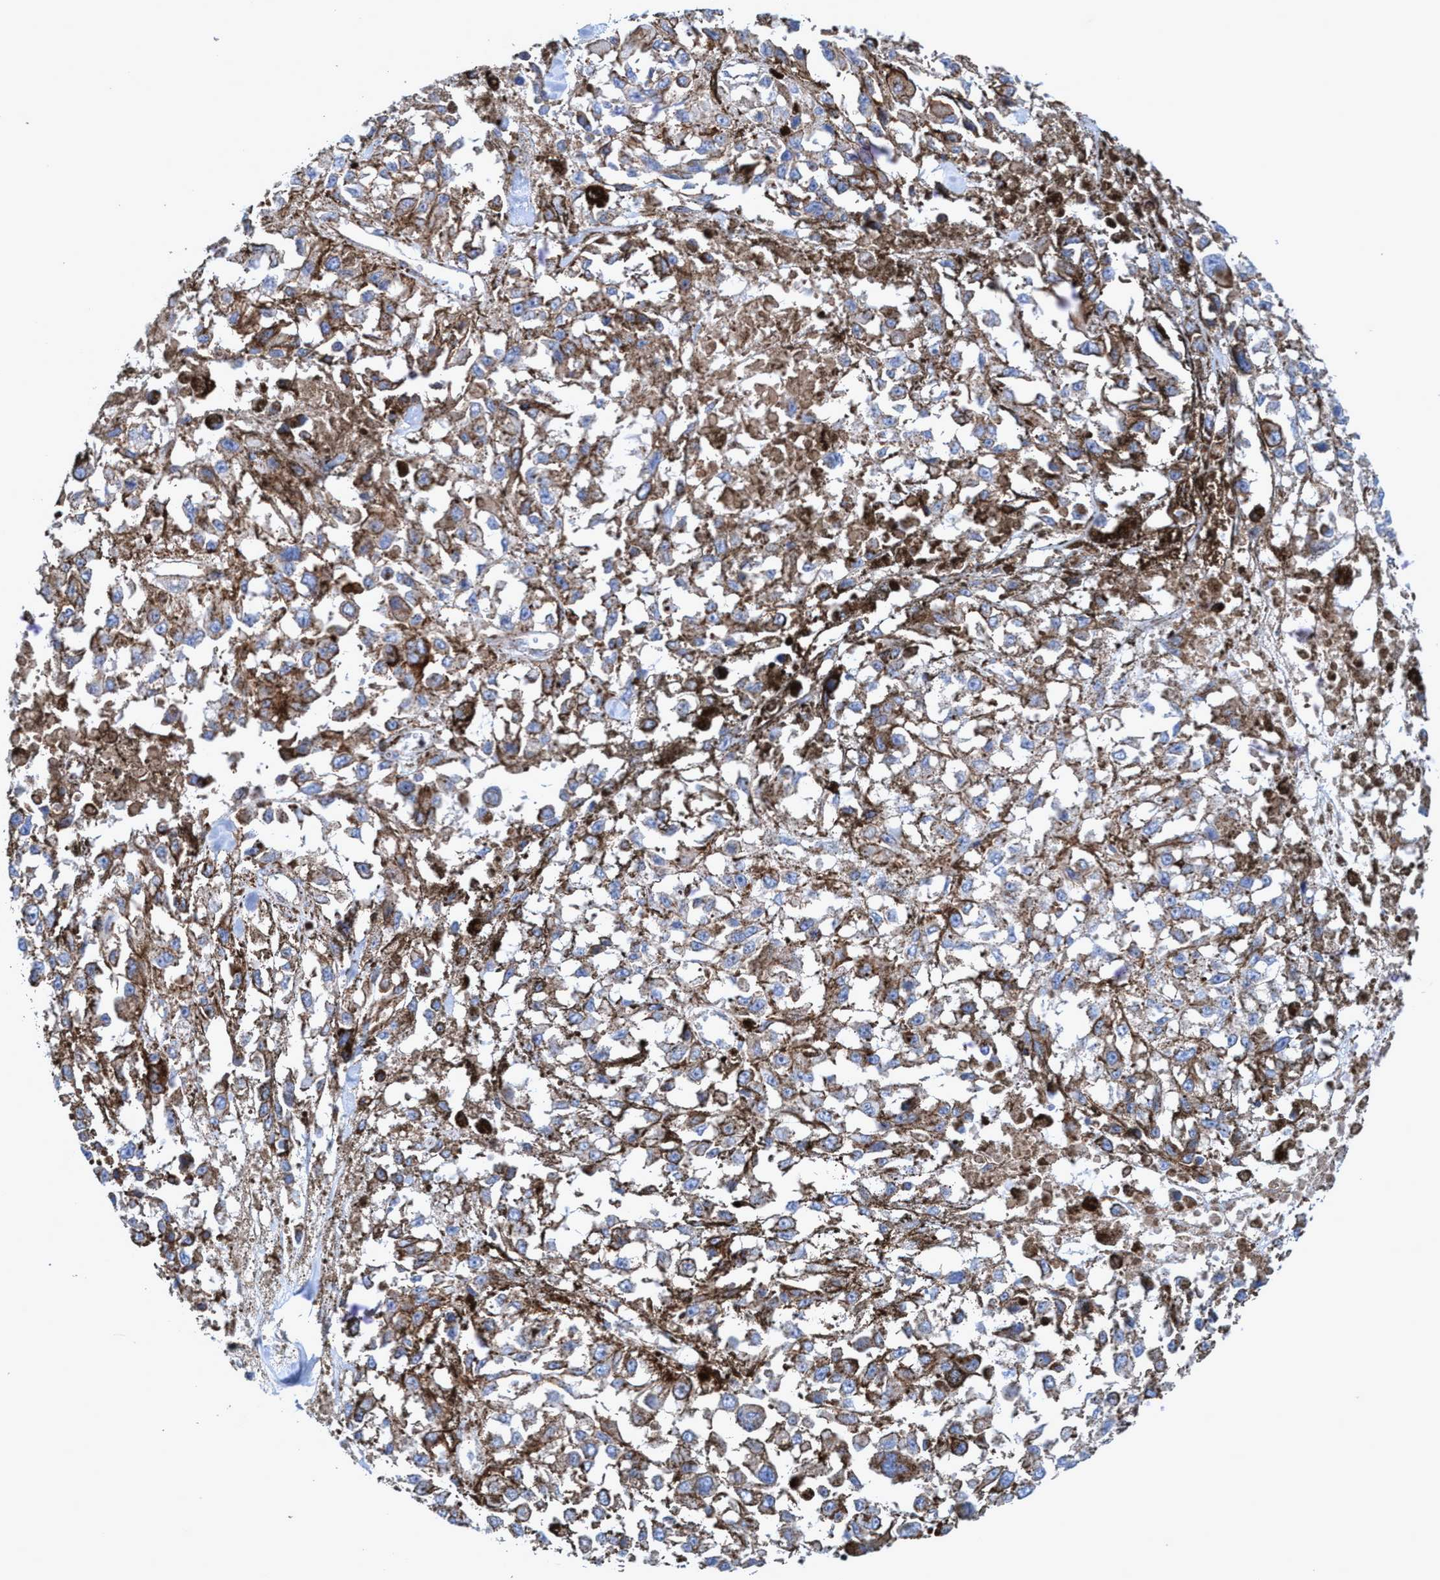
{"staining": {"intensity": "moderate", "quantity": ">75%", "location": "cytoplasmic/membranous"}, "tissue": "melanoma", "cell_type": "Tumor cells", "image_type": "cancer", "snomed": [{"axis": "morphology", "description": "Malignant melanoma, Metastatic site"}, {"axis": "topography", "description": "Lymph node"}], "caption": "Immunohistochemical staining of malignant melanoma (metastatic site) reveals medium levels of moderate cytoplasmic/membranous positivity in approximately >75% of tumor cells.", "gene": "TRIM65", "patient": {"sex": "male", "age": 59}}